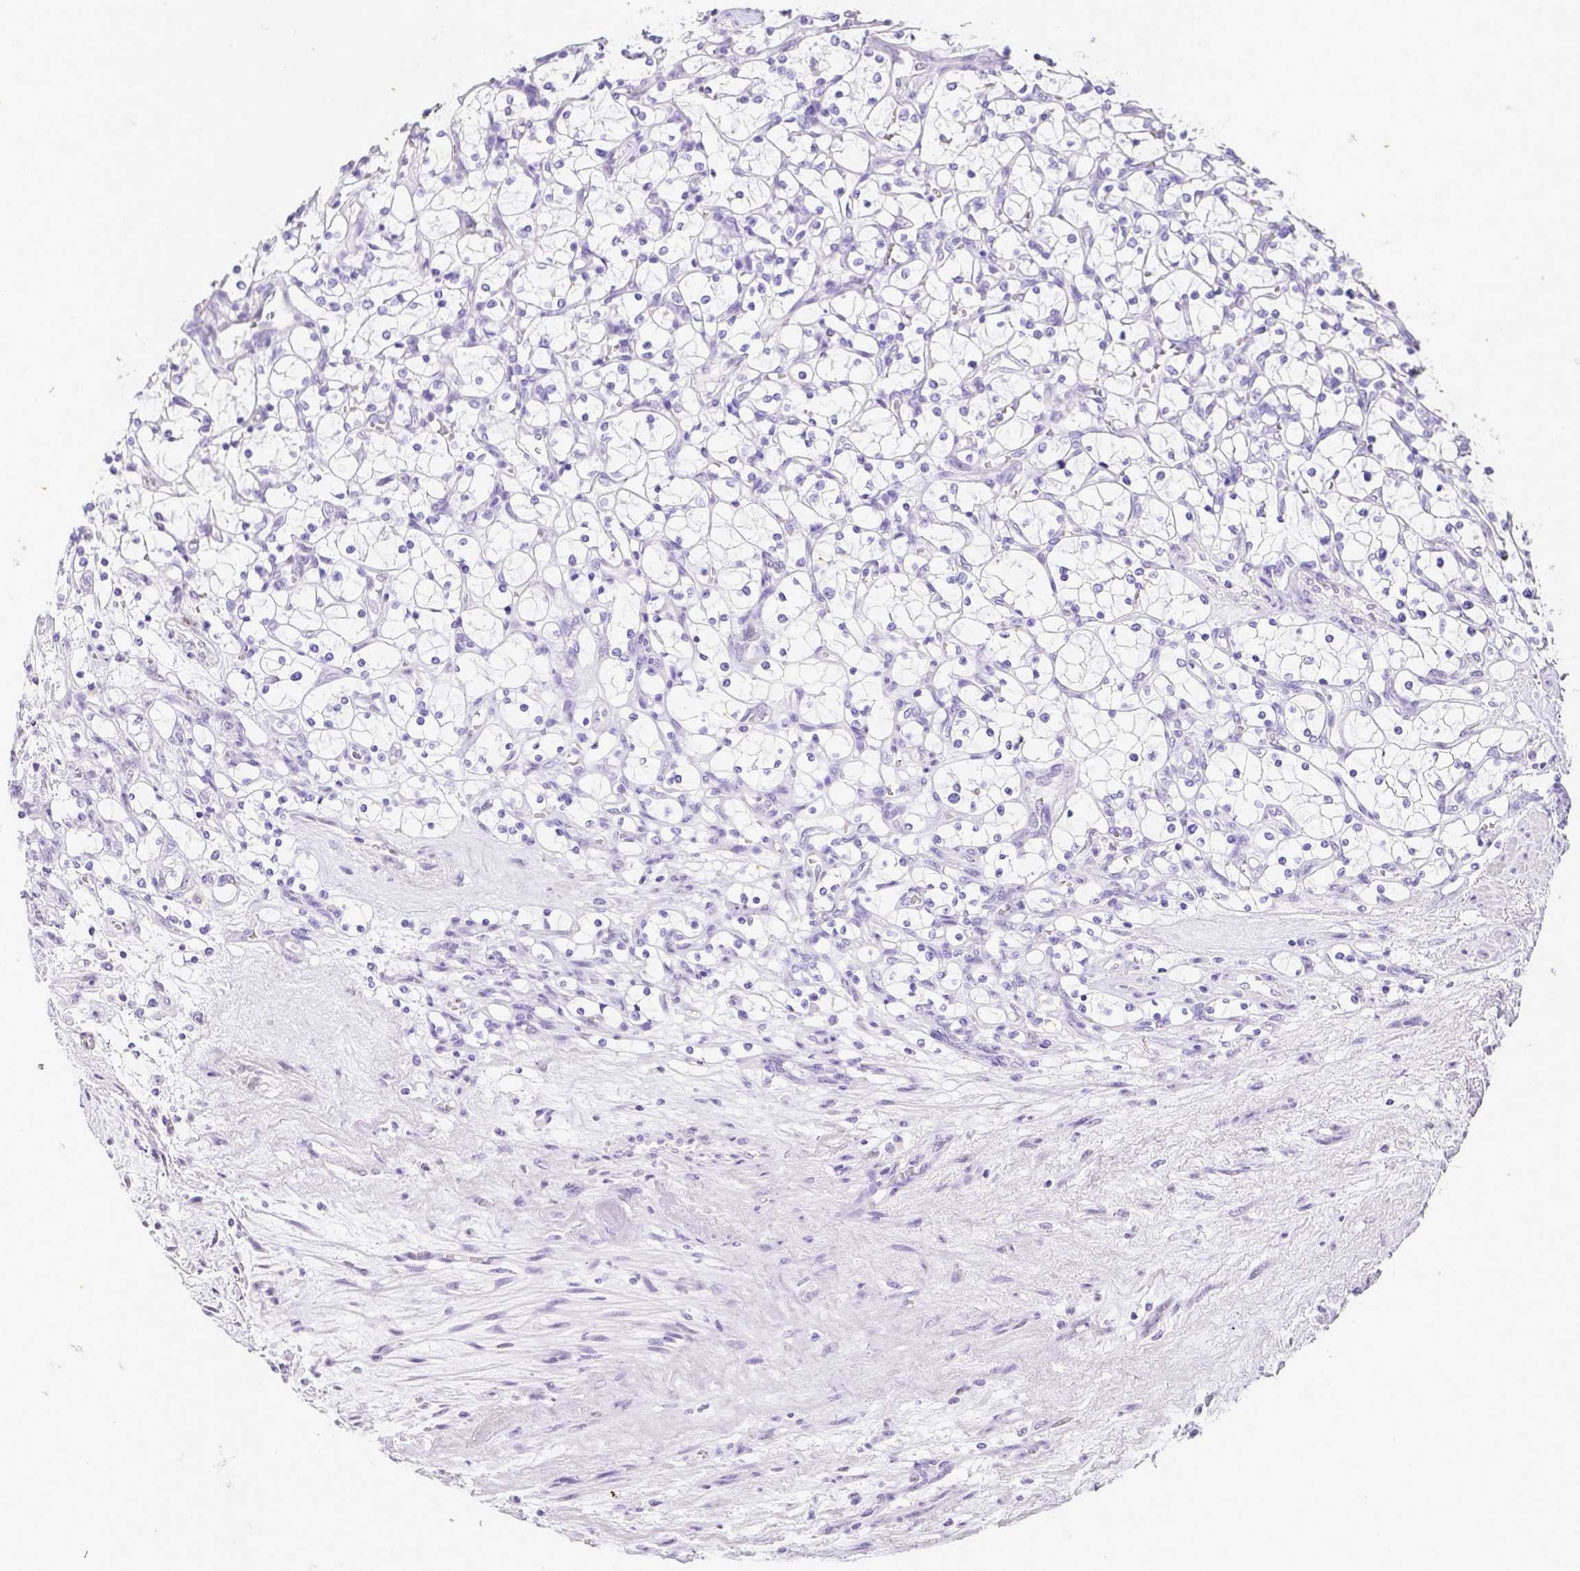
{"staining": {"intensity": "negative", "quantity": "none", "location": "none"}, "tissue": "renal cancer", "cell_type": "Tumor cells", "image_type": "cancer", "snomed": [{"axis": "morphology", "description": "Adenocarcinoma, NOS"}, {"axis": "topography", "description": "Kidney"}], "caption": "This micrograph is of renal adenocarcinoma stained with immunohistochemistry (IHC) to label a protein in brown with the nuclei are counter-stained blue. There is no expression in tumor cells.", "gene": "ARHGAP36", "patient": {"sex": "female", "age": 69}}